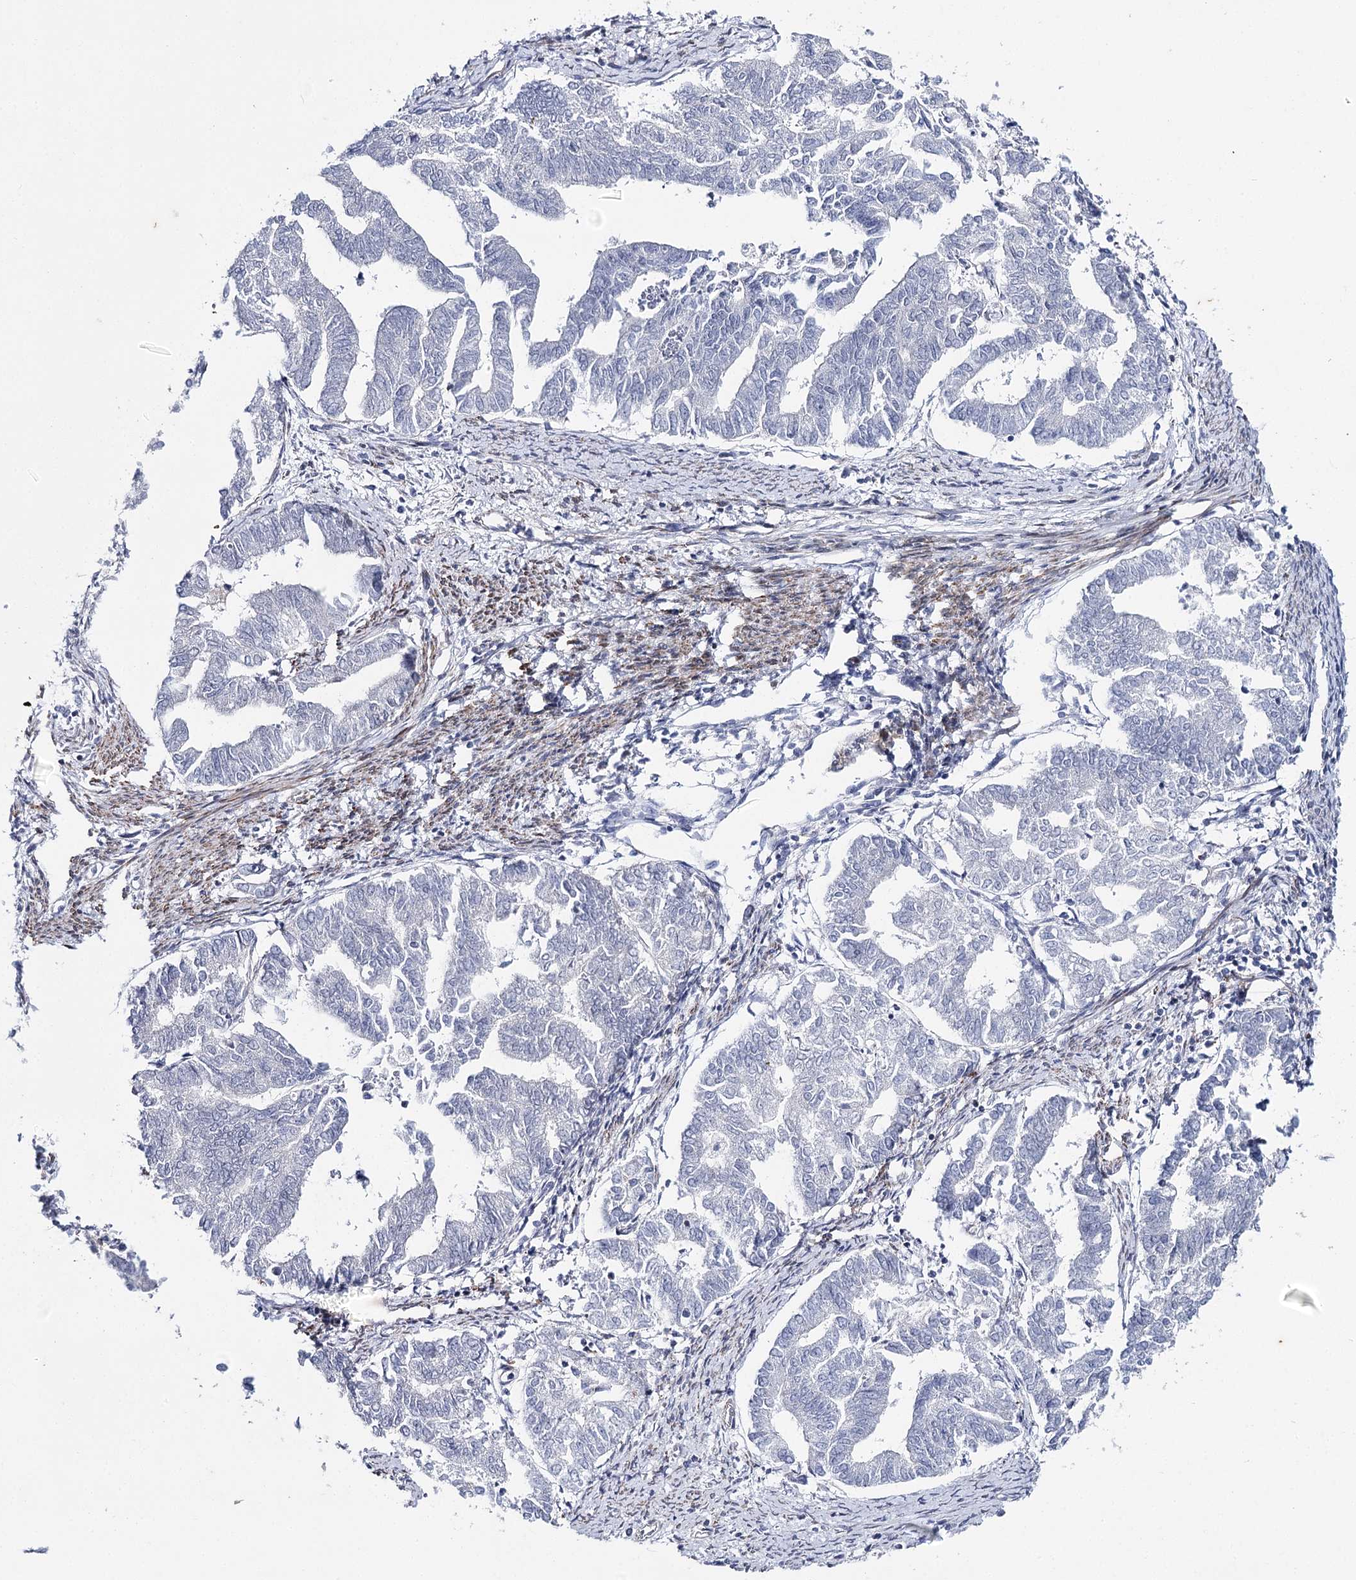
{"staining": {"intensity": "negative", "quantity": "none", "location": "none"}, "tissue": "endometrial cancer", "cell_type": "Tumor cells", "image_type": "cancer", "snomed": [{"axis": "morphology", "description": "Adenocarcinoma, NOS"}, {"axis": "topography", "description": "Endometrium"}], "caption": "There is no significant staining in tumor cells of endometrial cancer (adenocarcinoma).", "gene": "AGXT2", "patient": {"sex": "female", "age": 79}}